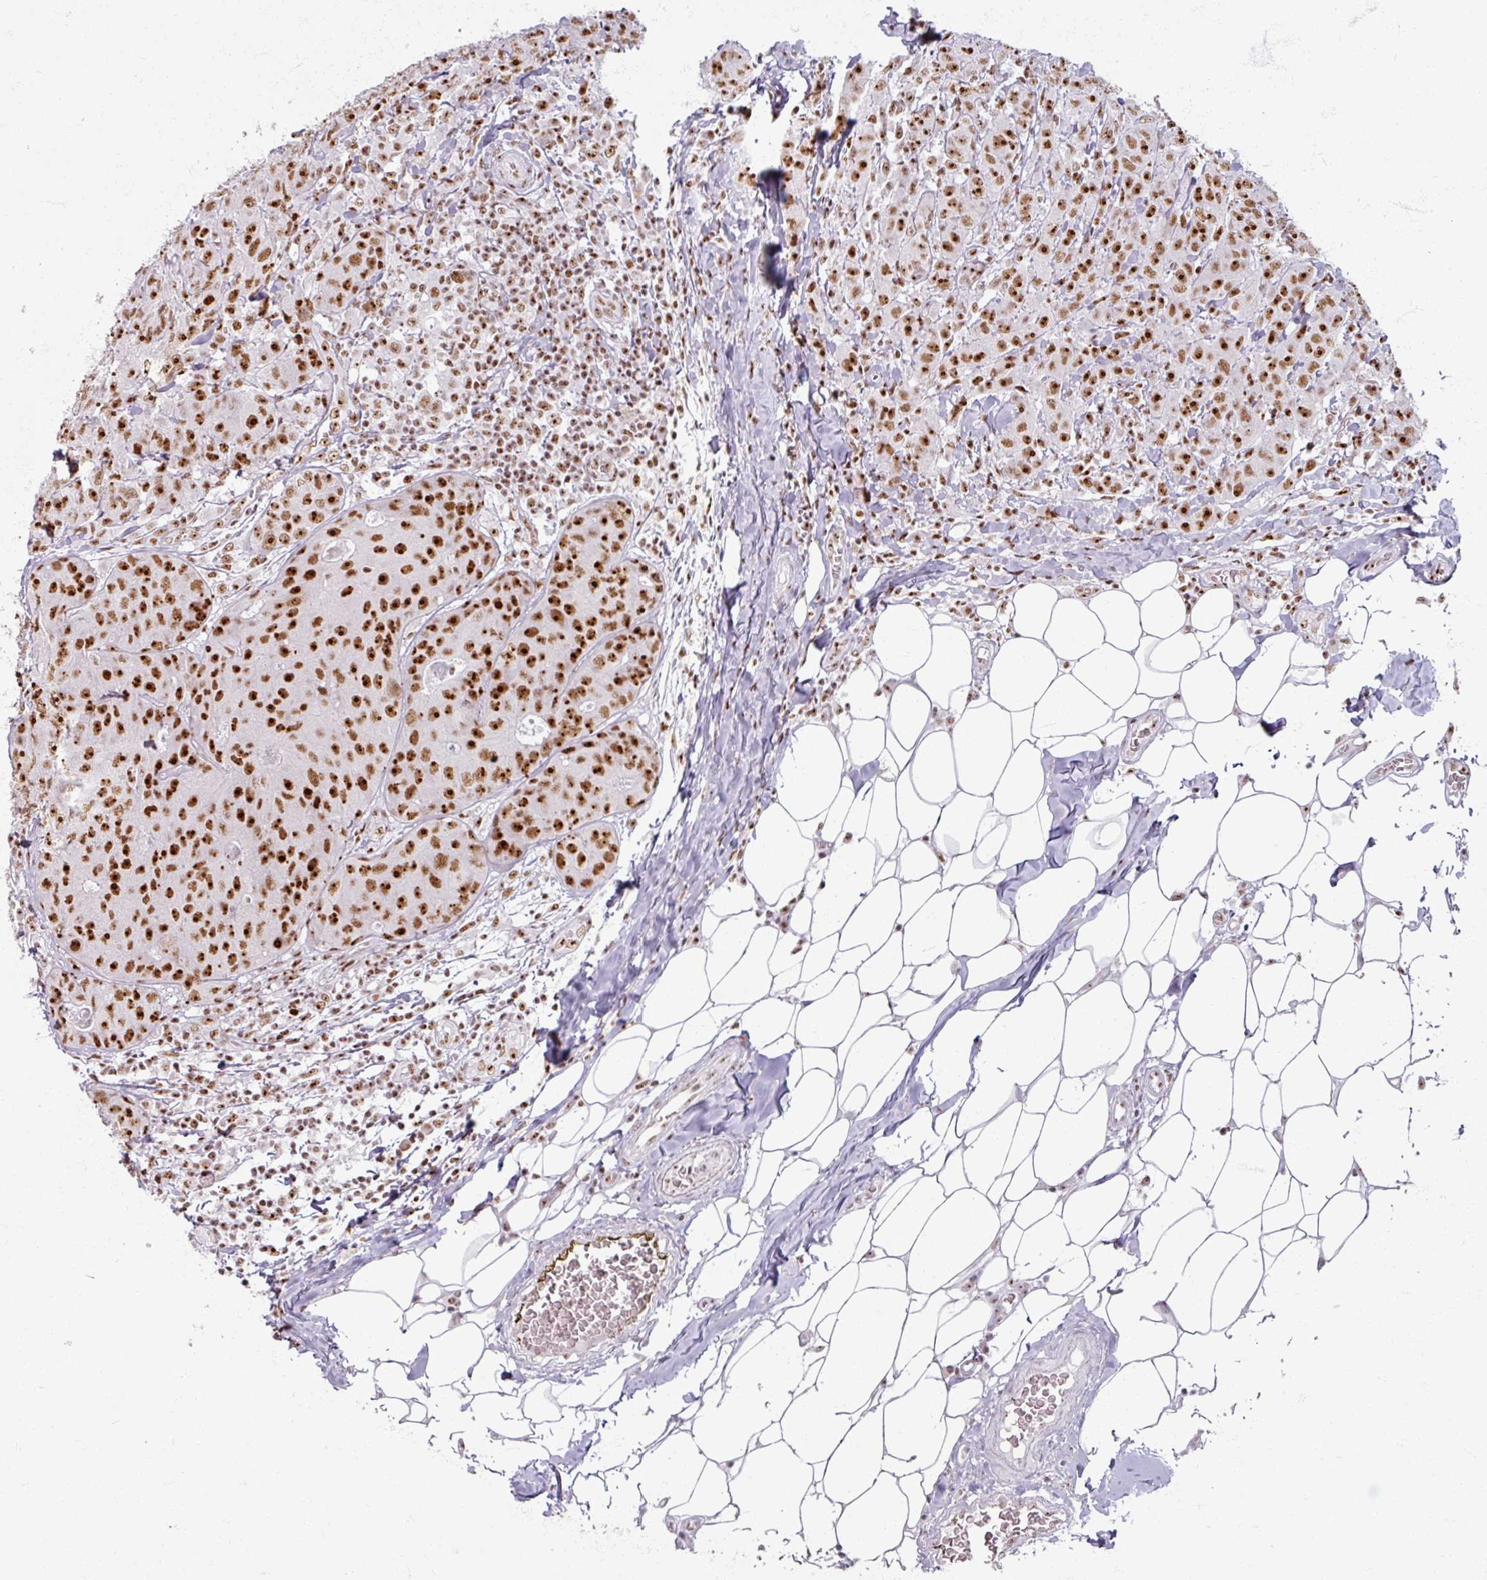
{"staining": {"intensity": "strong", "quantity": ">75%", "location": "nuclear"}, "tissue": "breast cancer", "cell_type": "Tumor cells", "image_type": "cancer", "snomed": [{"axis": "morphology", "description": "Duct carcinoma"}, {"axis": "topography", "description": "Breast"}], "caption": "Breast cancer (infiltrating ductal carcinoma) was stained to show a protein in brown. There is high levels of strong nuclear positivity in about >75% of tumor cells.", "gene": "ADAR", "patient": {"sex": "female", "age": 43}}